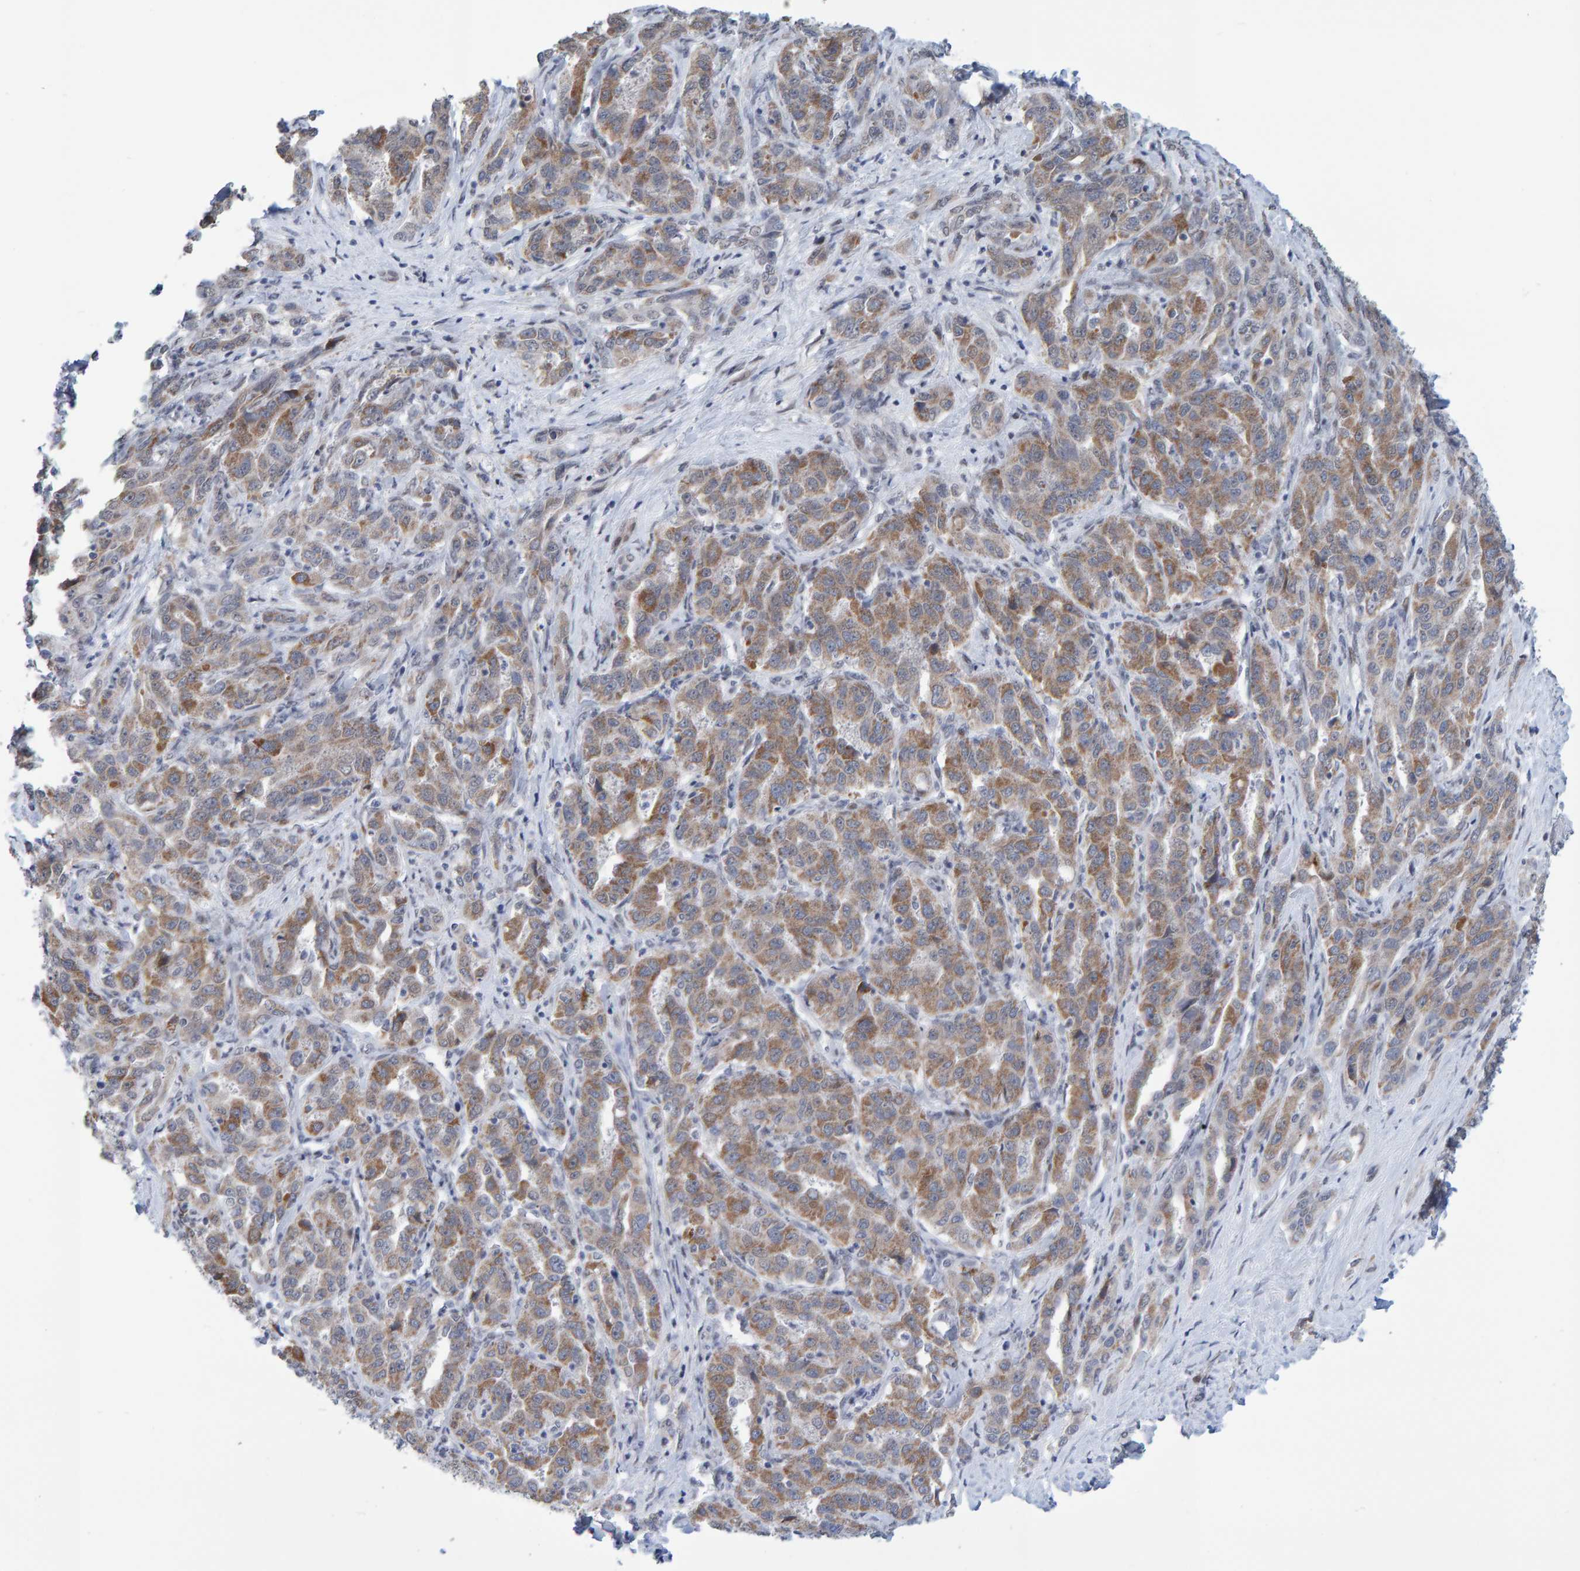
{"staining": {"intensity": "moderate", "quantity": ">75%", "location": "cytoplasmic/membranous"}, "tissue": "liver cancer", "cell_type": "Tumor cells", "image_type": "cancer", "snomed": [{"axis": "morphology", "description": "Cholangiocarcinoma"}, {"axis": "topography", "description": "Liver"}], "caption": "Immunohistochemical staining of human liver cancer (cholangiocarcinoma) displays moderate cytoplasmic/membranous protein expression in approximately >75% of tumor cells.", "gene": "USP43", "patient": {"sex": "male", "age": 59}}